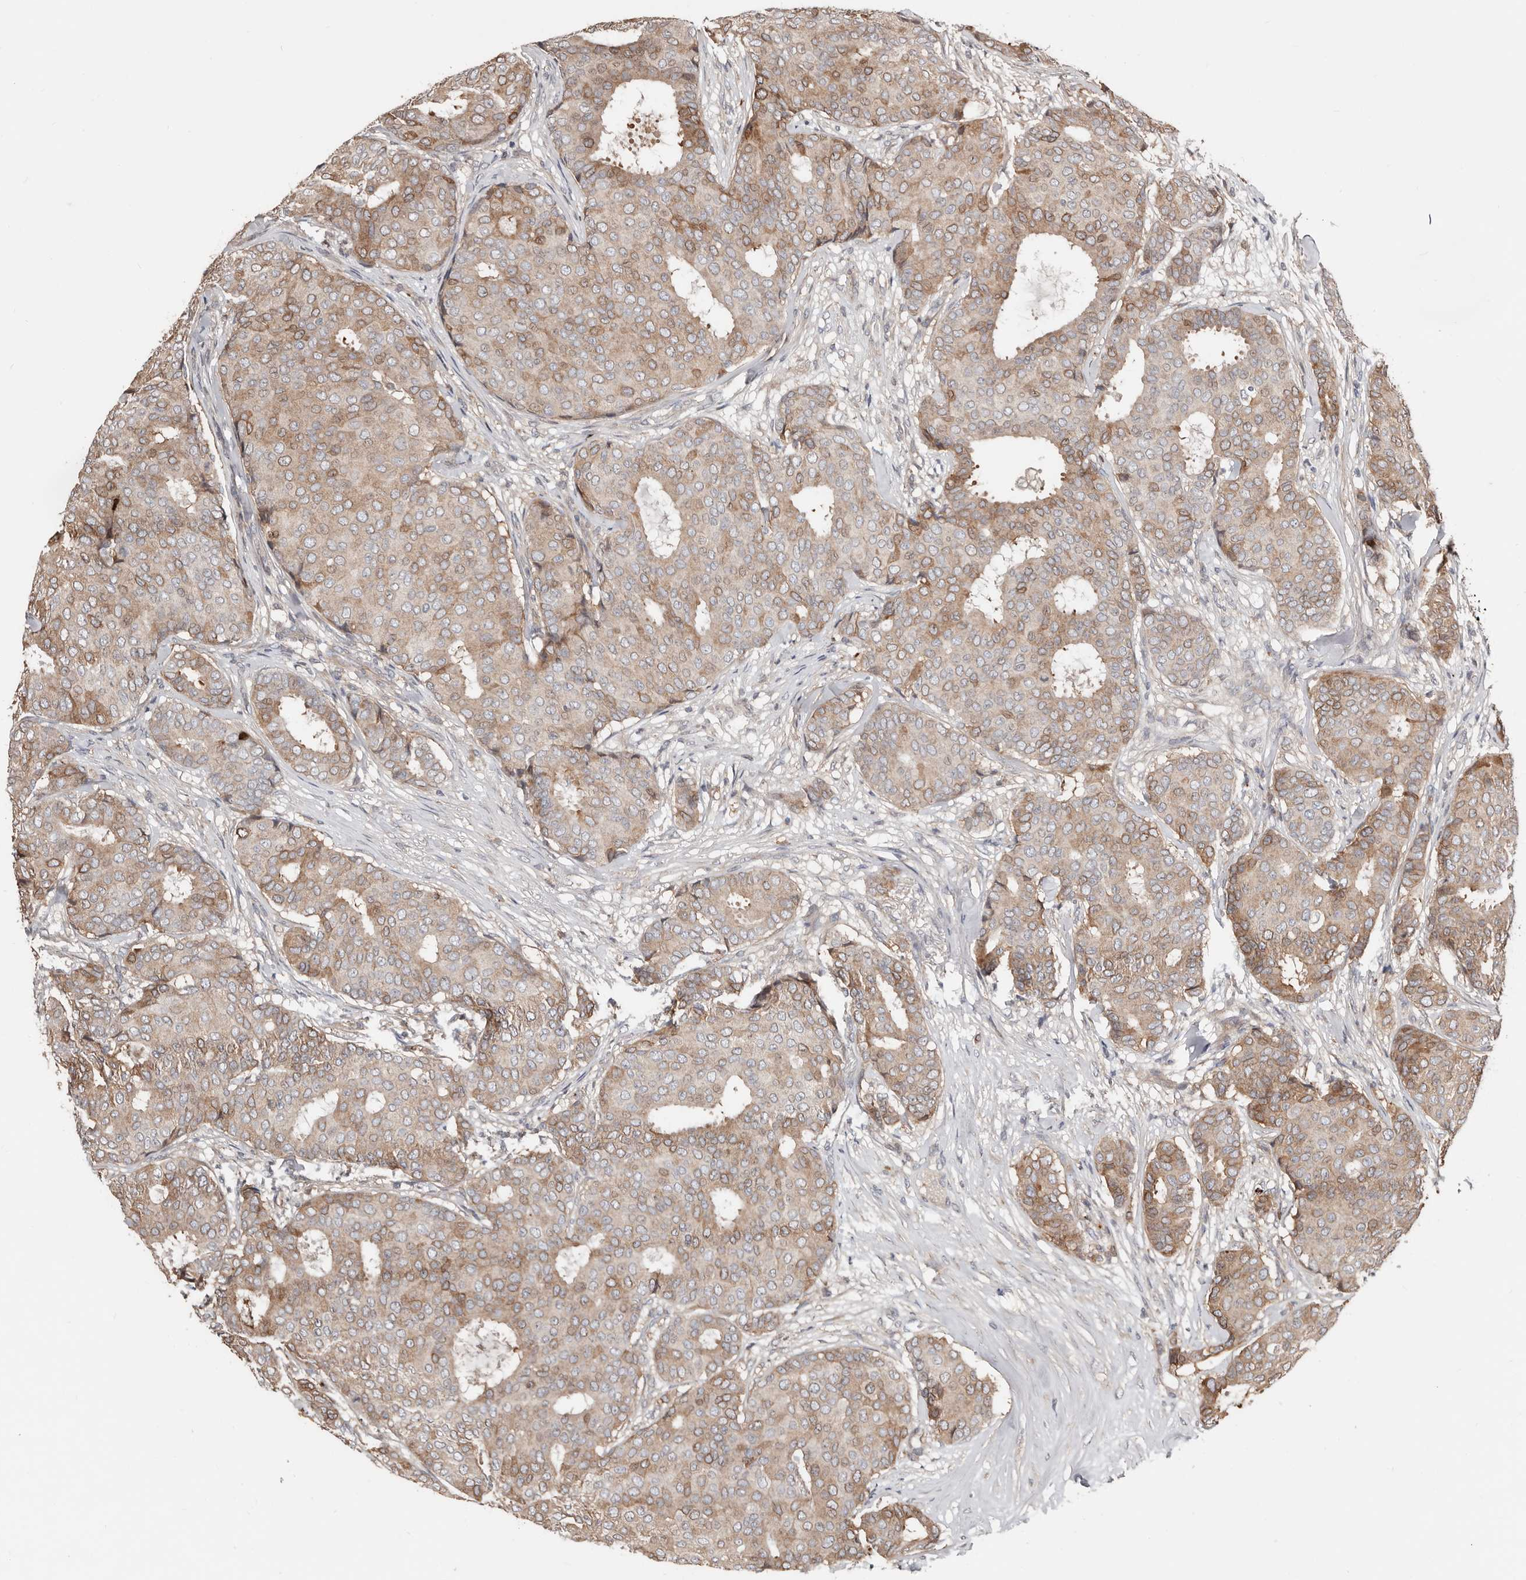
{"staining": {"intensity": "moderate", "quantity": "25%-75%", "location": "cytoplasmic/membranous"}, "tissue": "breast cancer", "cell_type": "Tumor cells", "image_type": "cancer", "snomed": [{"axis": "morphology", "description": "Duct carcinoma"}, {"axis": "topography", "description": "Breast"}], "caption": "Immunohistochemistry (IHC) micrograph of human breast invasive ductal carcinoma stained for a protein (brown), which displays medium levels of moderate cytoplasmic/membranous expression in about 25%-75% of tumor cells.", "gene": "SMYD4", "patient": {"sex": "female", "age": 75}}